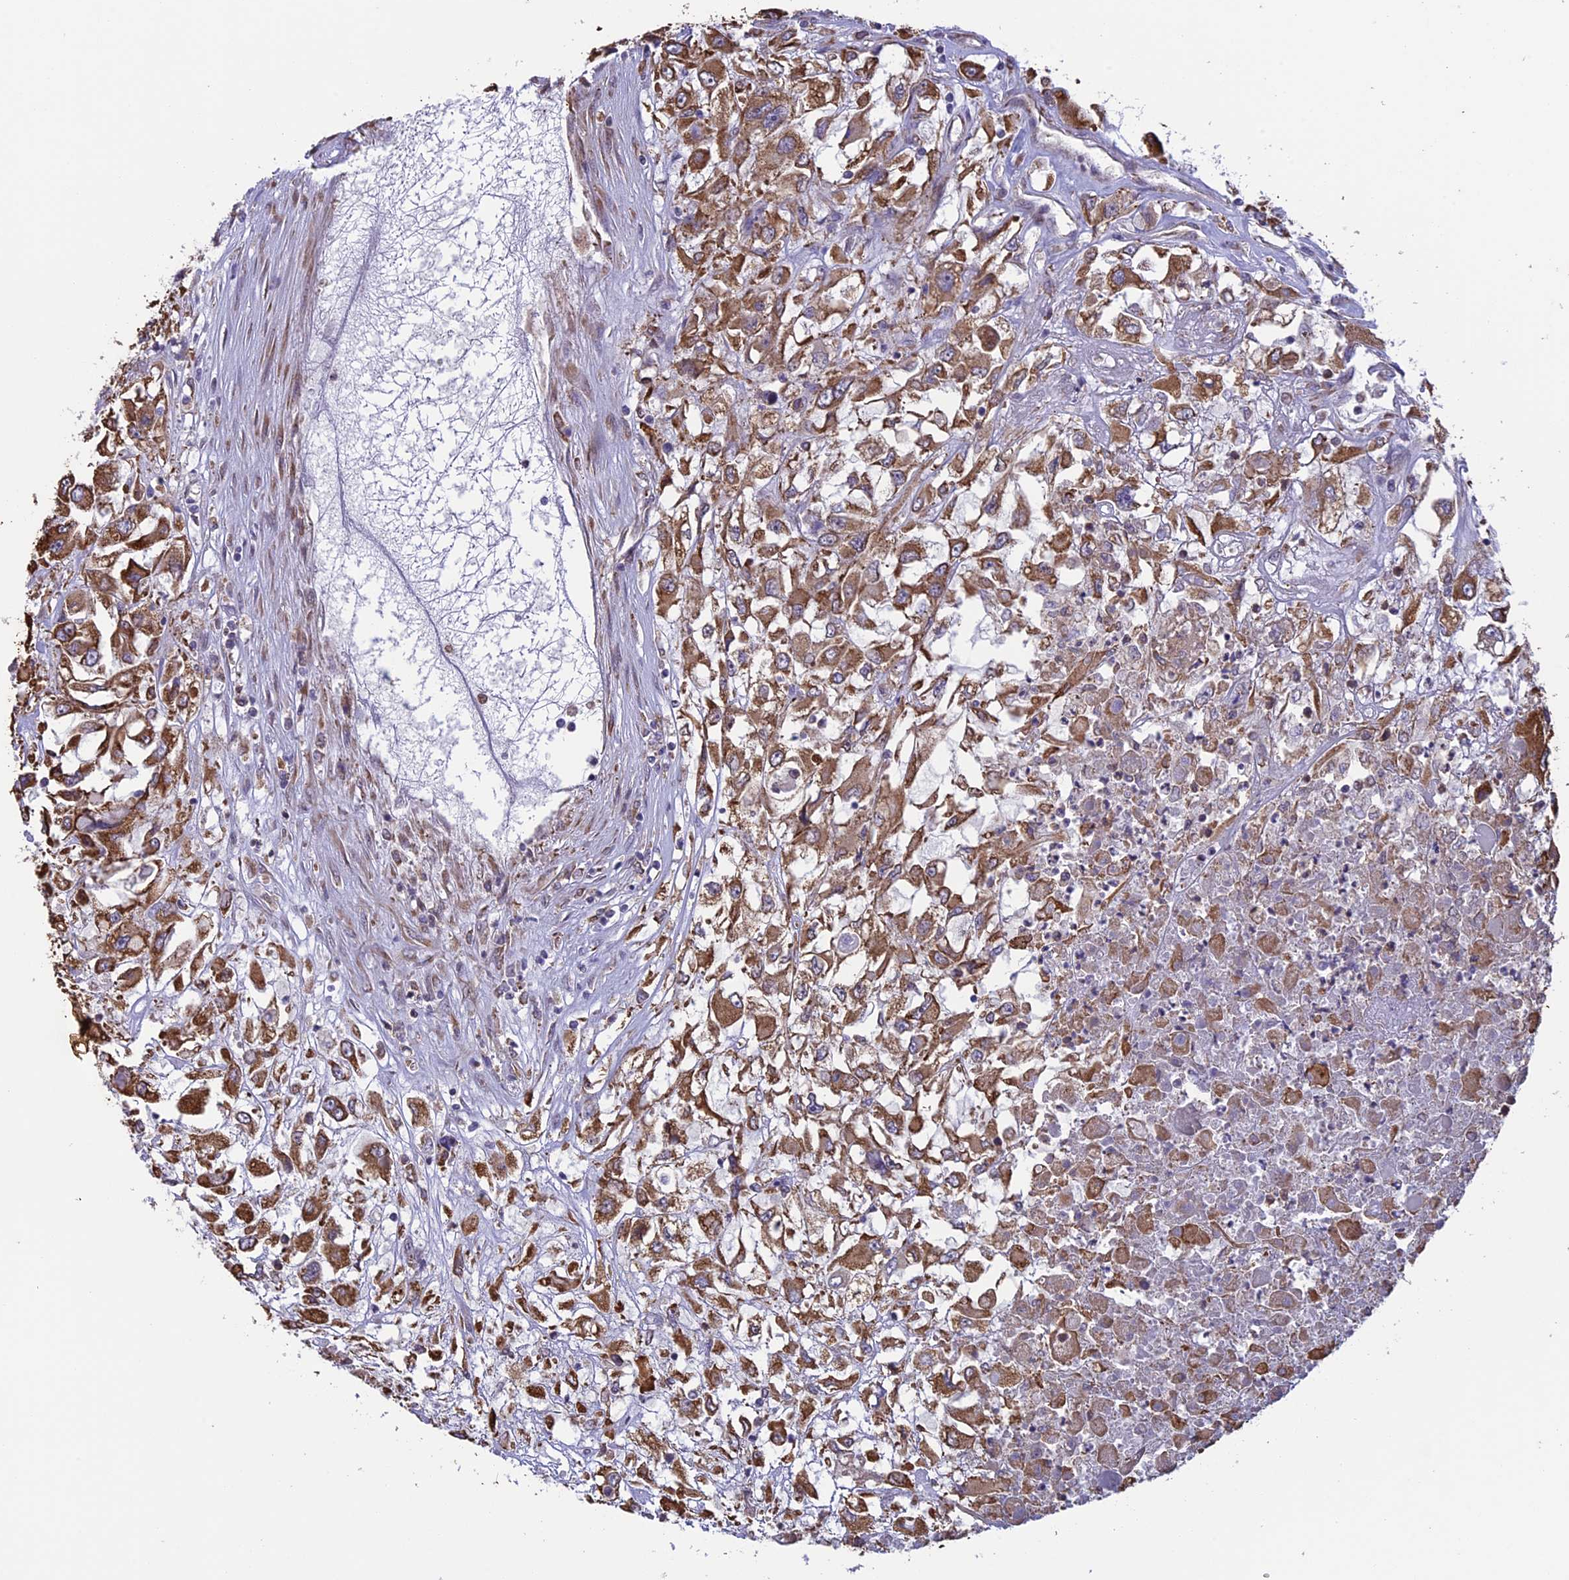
{"staining": {"intensity": "moderate", "quantity": ">75%", "location": "cytoplasmic/membranous"}, "tissue": "renal cancer", "cell_type": "Tumor cells", "image_type": "cancer", "snomed": [{"axis": "morphology", "description": "Adenocarcinoma, NOS"}, {"axis": "topography", "description": "Kidney"}], "caption": "Immunohistochemistry micrograph of neoplastic tissue: adenocarcinoma (renal) stained using IHC demonstrates medium levels of moderate protein expression localized specifically in the cytoplasmic/membranous of tumor cells, appearing as a cytoplasmic/membranous brown color.", "gene": "DMRTA2", "patient": {"sex": "female", "age": 52}}